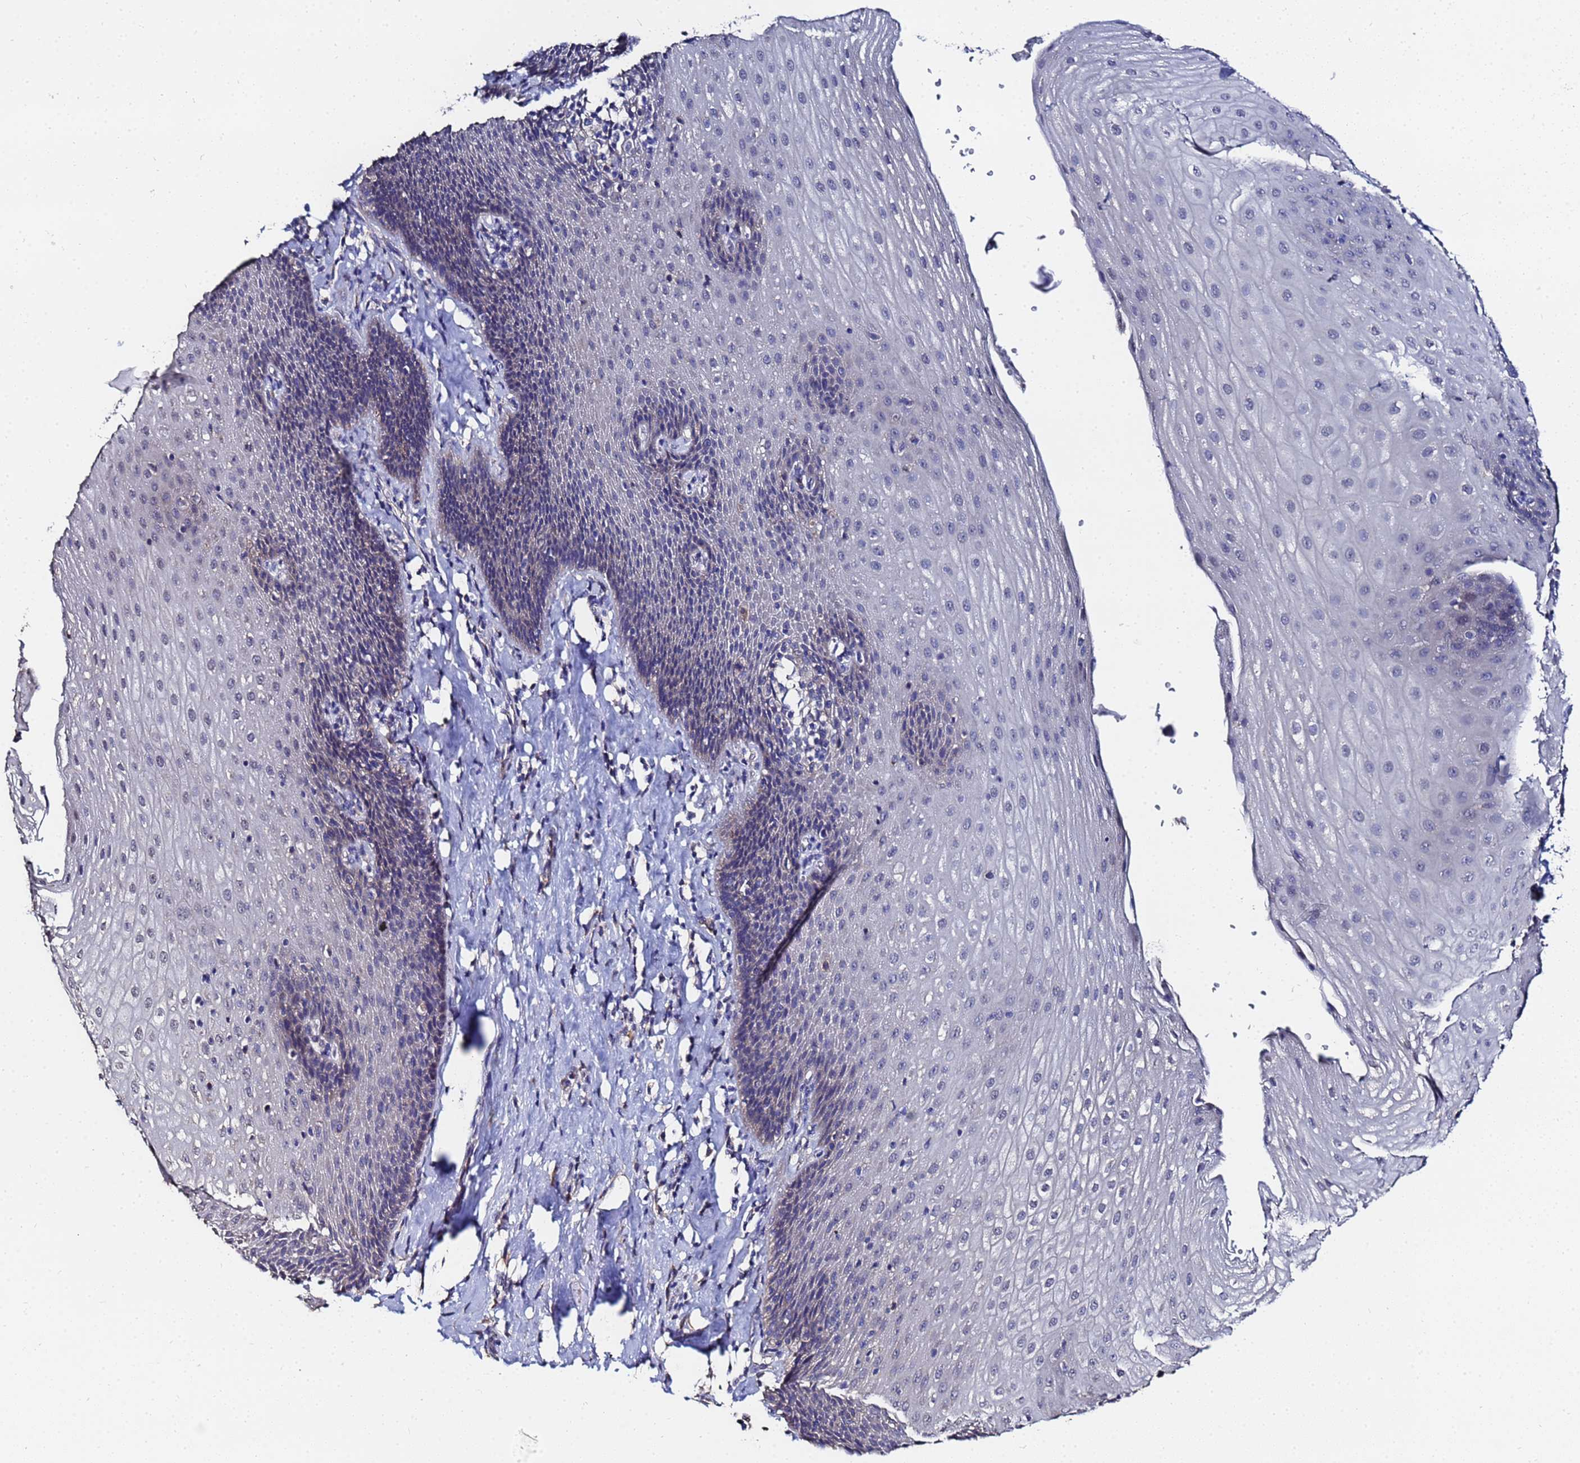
{"staining": {"intensity": "weak", "quantity": "<25%", "location": "cytoplasmic/membranous"}, "tissue": "esophagus", "cell_type": "Squamous epithelial cells", "image_type": "normal", "snomed": [{"axis": "morphology", "description": "Normal tissue, NOS"}, {"axis": "topography", "description": "Esophagus"}], "caption": "Protein analysis of normal esophagus exhibits no significant positivity in squamous epithelial cells.", "gene": "TCP10L", "patient": {"sex": "female", "age": 61}}